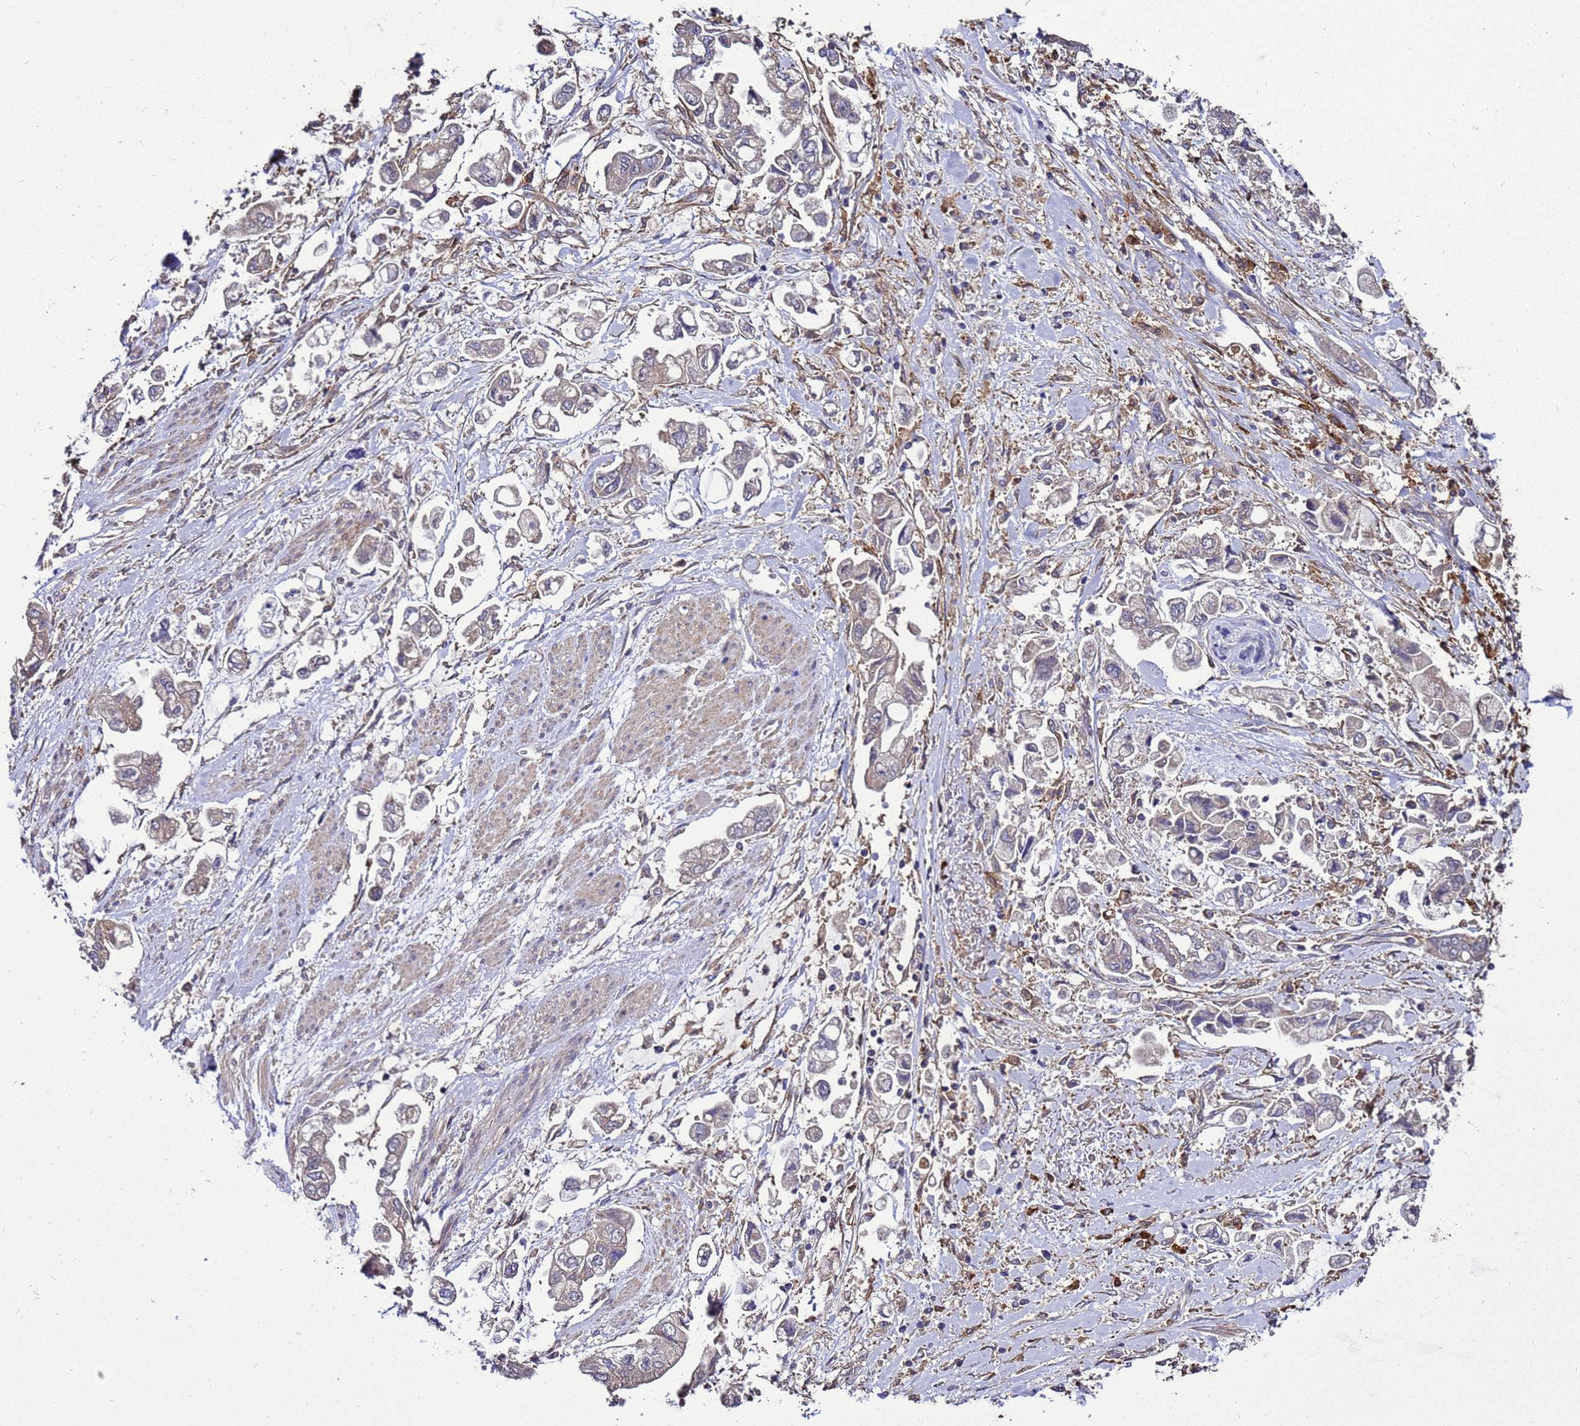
{"staining": {"intensity": "negative", "quantity": "none", "location": "none"}, "tissue": "stomach cancer", "cell_type": "Tumor cells", "image_type": "cancer", "snomed": [{"axis": "morphology", "description": "Adenocarcinoma, NOS"}, {"axis": "topography", "description": "Stomach"}], "caption": "The photomicrograph reveals no staining of tumor cells in stomach adenocarcinoma. (Immunohistochemistry, brightfield microscopy, high magnification).", "gene": "TRABD", "patient": {"sex": "male", "age": 62}}